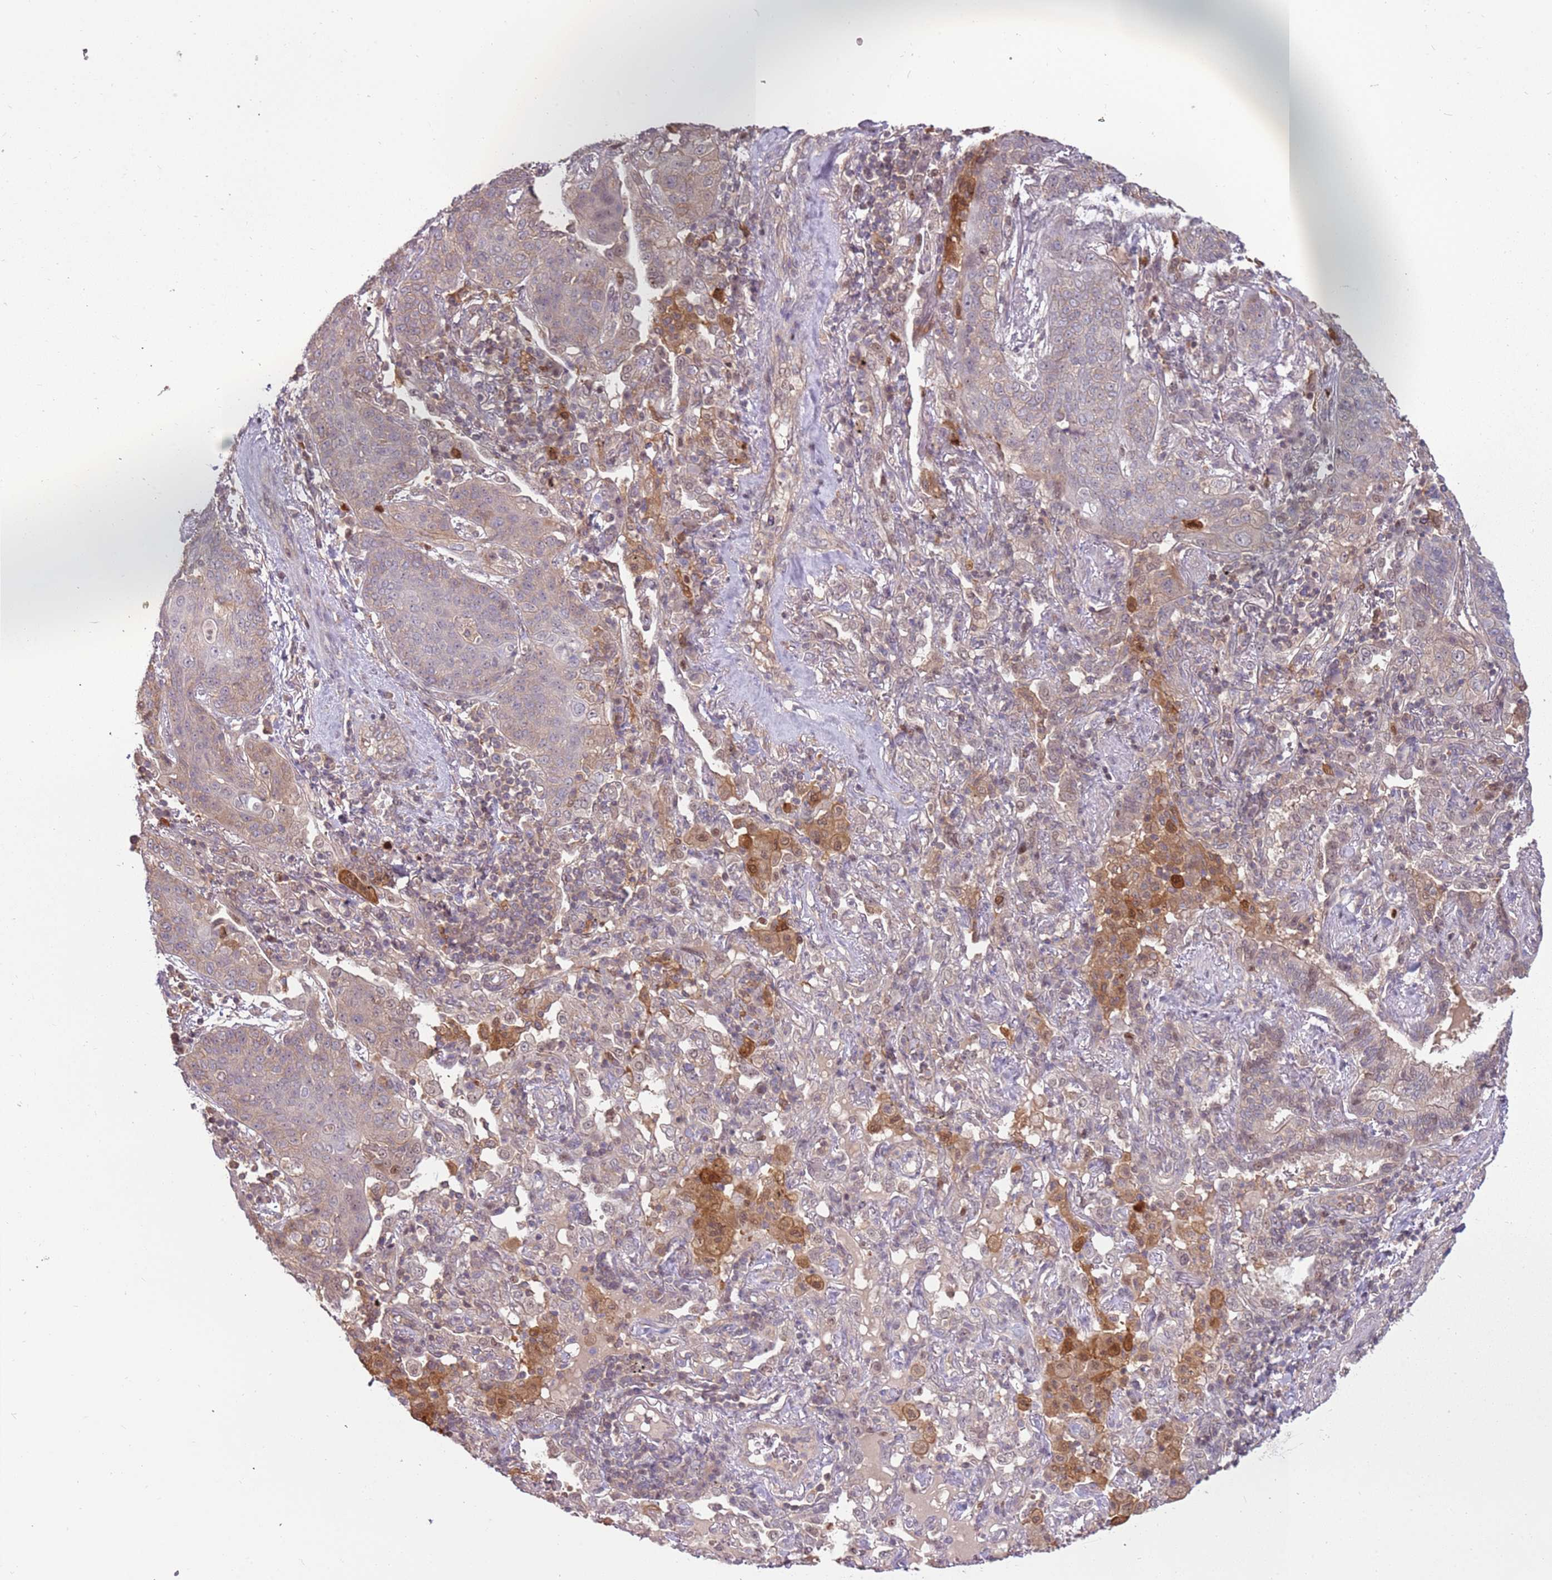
{"staining": {"intensity": "weak", "quantity": "25%-75%", "location": "cytoplasmic/membranous"}, "tissue": "lung cancer", "cell_type": "Tumor cells", "image_type": "cancer", "snomed": [{"axis": "morphology", "description": "Squamous cell carcinoma, NOS"}, {"axis": "topography", "description": "Lung"}], "caption": "Lung squamous cell carcinoma stained with IHC displays weak cytoplasmic/membranous expression in approximately 25%-75% of tumor cells.", "gene": "GSTO2", "patient": {"sex": "female", "age": 70}}